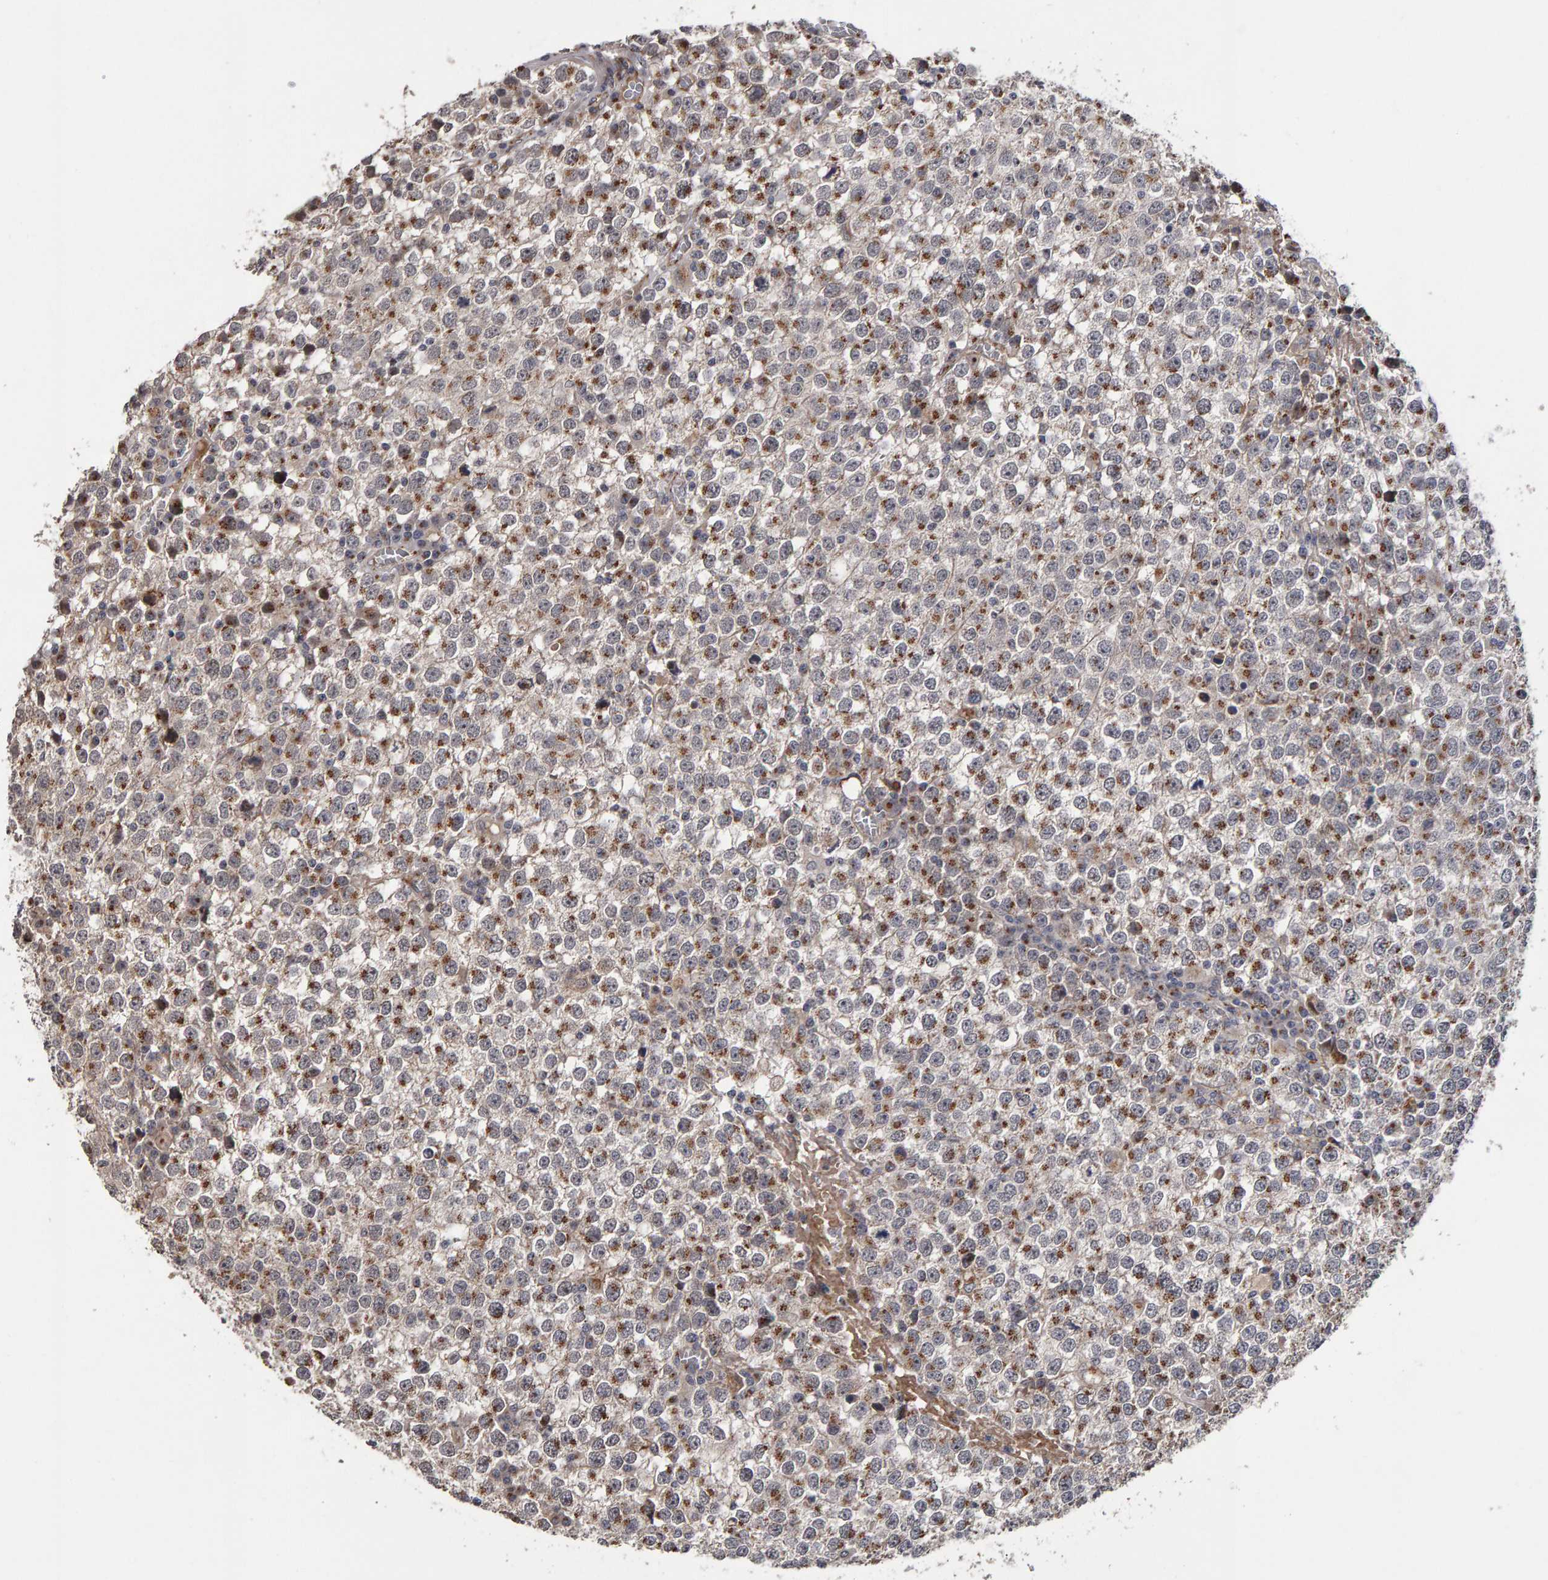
{"staining": {"intensity": "moderate", "quantity": ">75%", "location": "cytoplasmic/membranous"}, "tissue": "testis cancer", "cell_type": "Tumor cells", "image_type": "cancer", "snomed": [{"axis": "morphology", "description": "Seminoma, NOS"}, {"axis": "topography", "description": "Testis"}], "caption": "Protein expression analysis of testis cancer (seminoma) reveals moderate cytoplasmic/membranous positivity in about >75% of tumor cells.", "gene": "CANT1", "patient": {"sex": "male", "age": 65}}